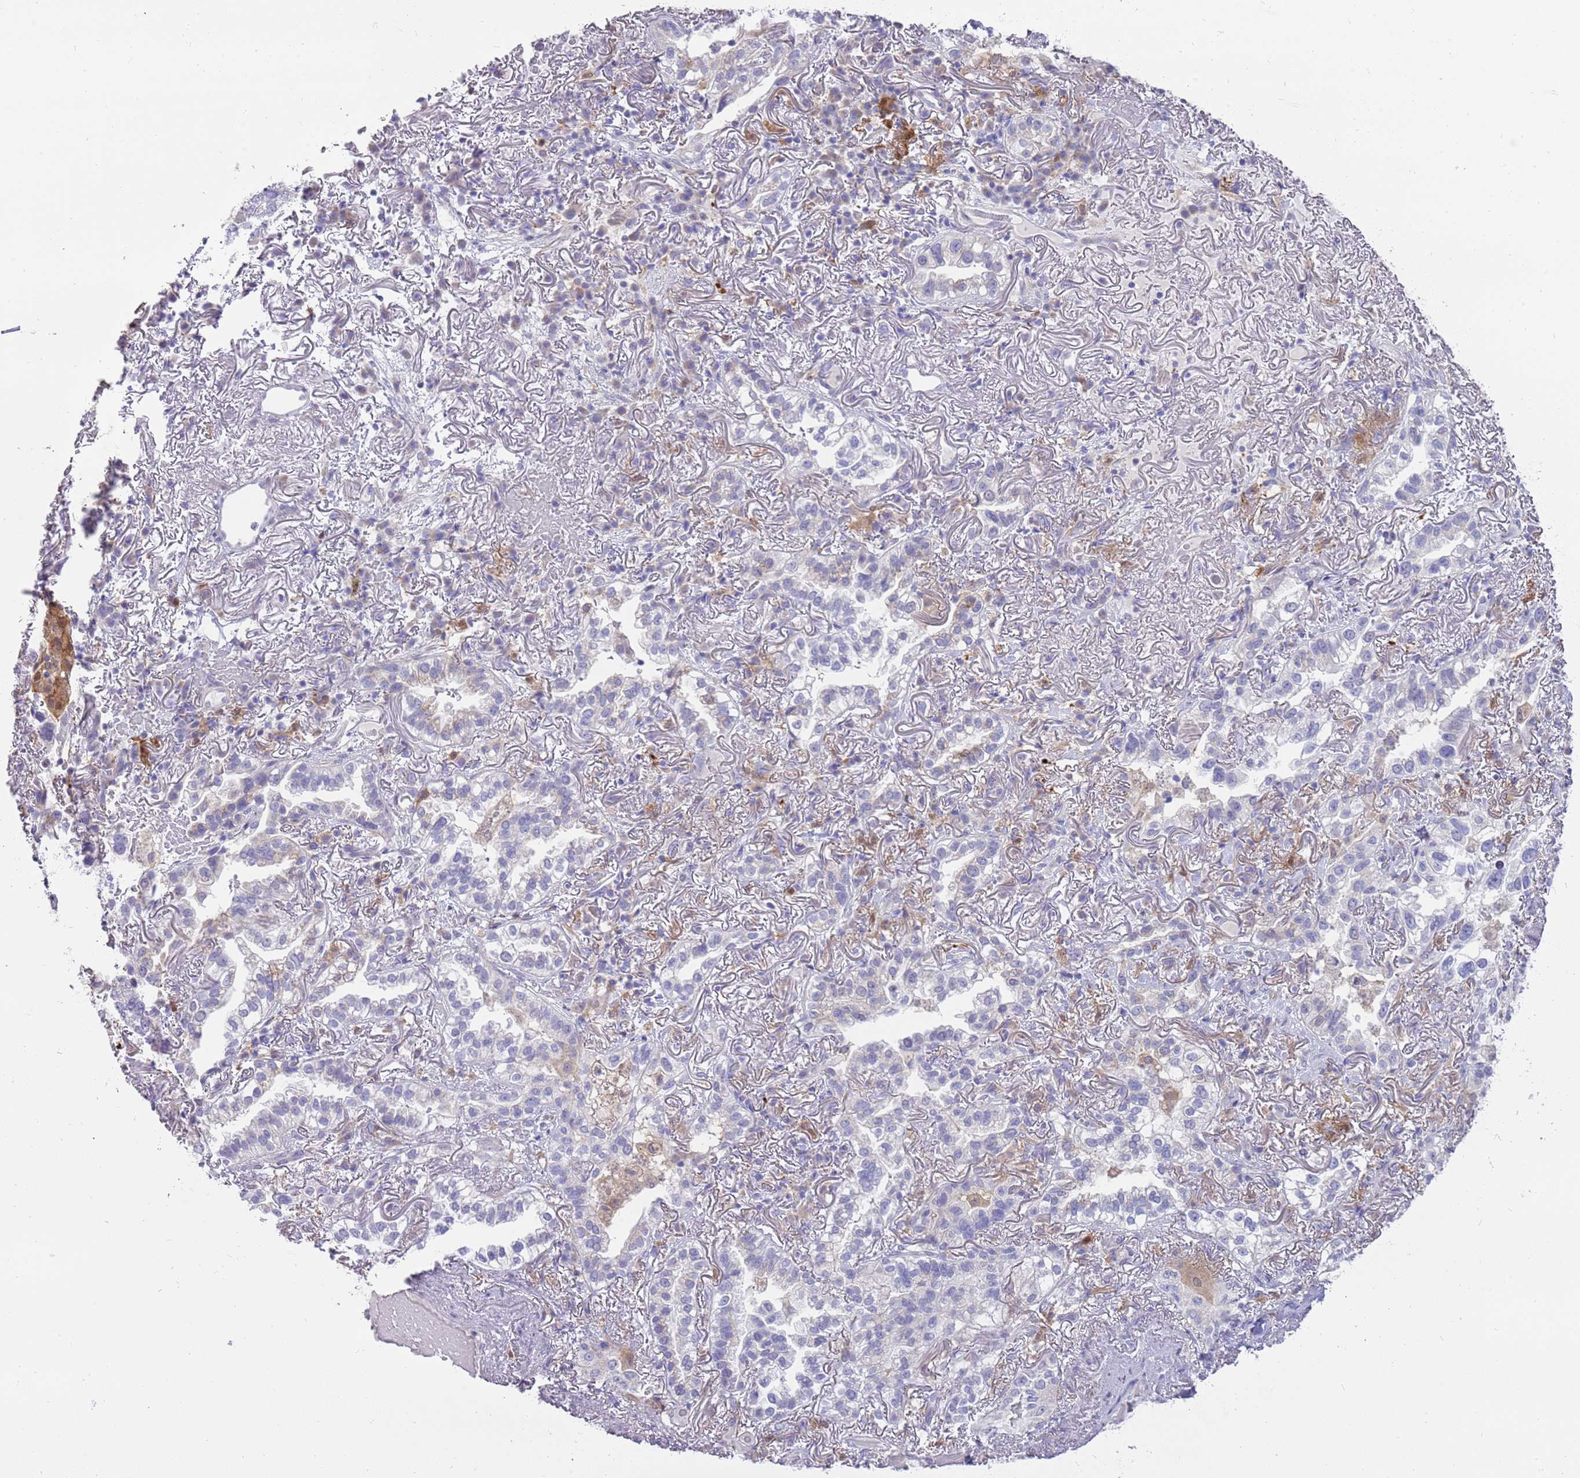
{"staining": {"intensity": "negative", "quantity": "none", "location": "none"}, "tissue": "lung cancer", "cell_type": "Tumor cells", "image_type": "cancer", "snomed": [{"axis": "morphology", "description": "Adenocarcinoma, NOS"}, {"axis": "topography", "description": "Lung"}], "caption": "Immunohistochemistry (IHC) image of neoplastic tissue: lung adenocarcinoma stained with DAB (3,3'-diaminobenzidine) shows no significant protein positivity in tumor cells.", "gene": "DIPK1C", "patient": {"sex": "female", "age": 69}}